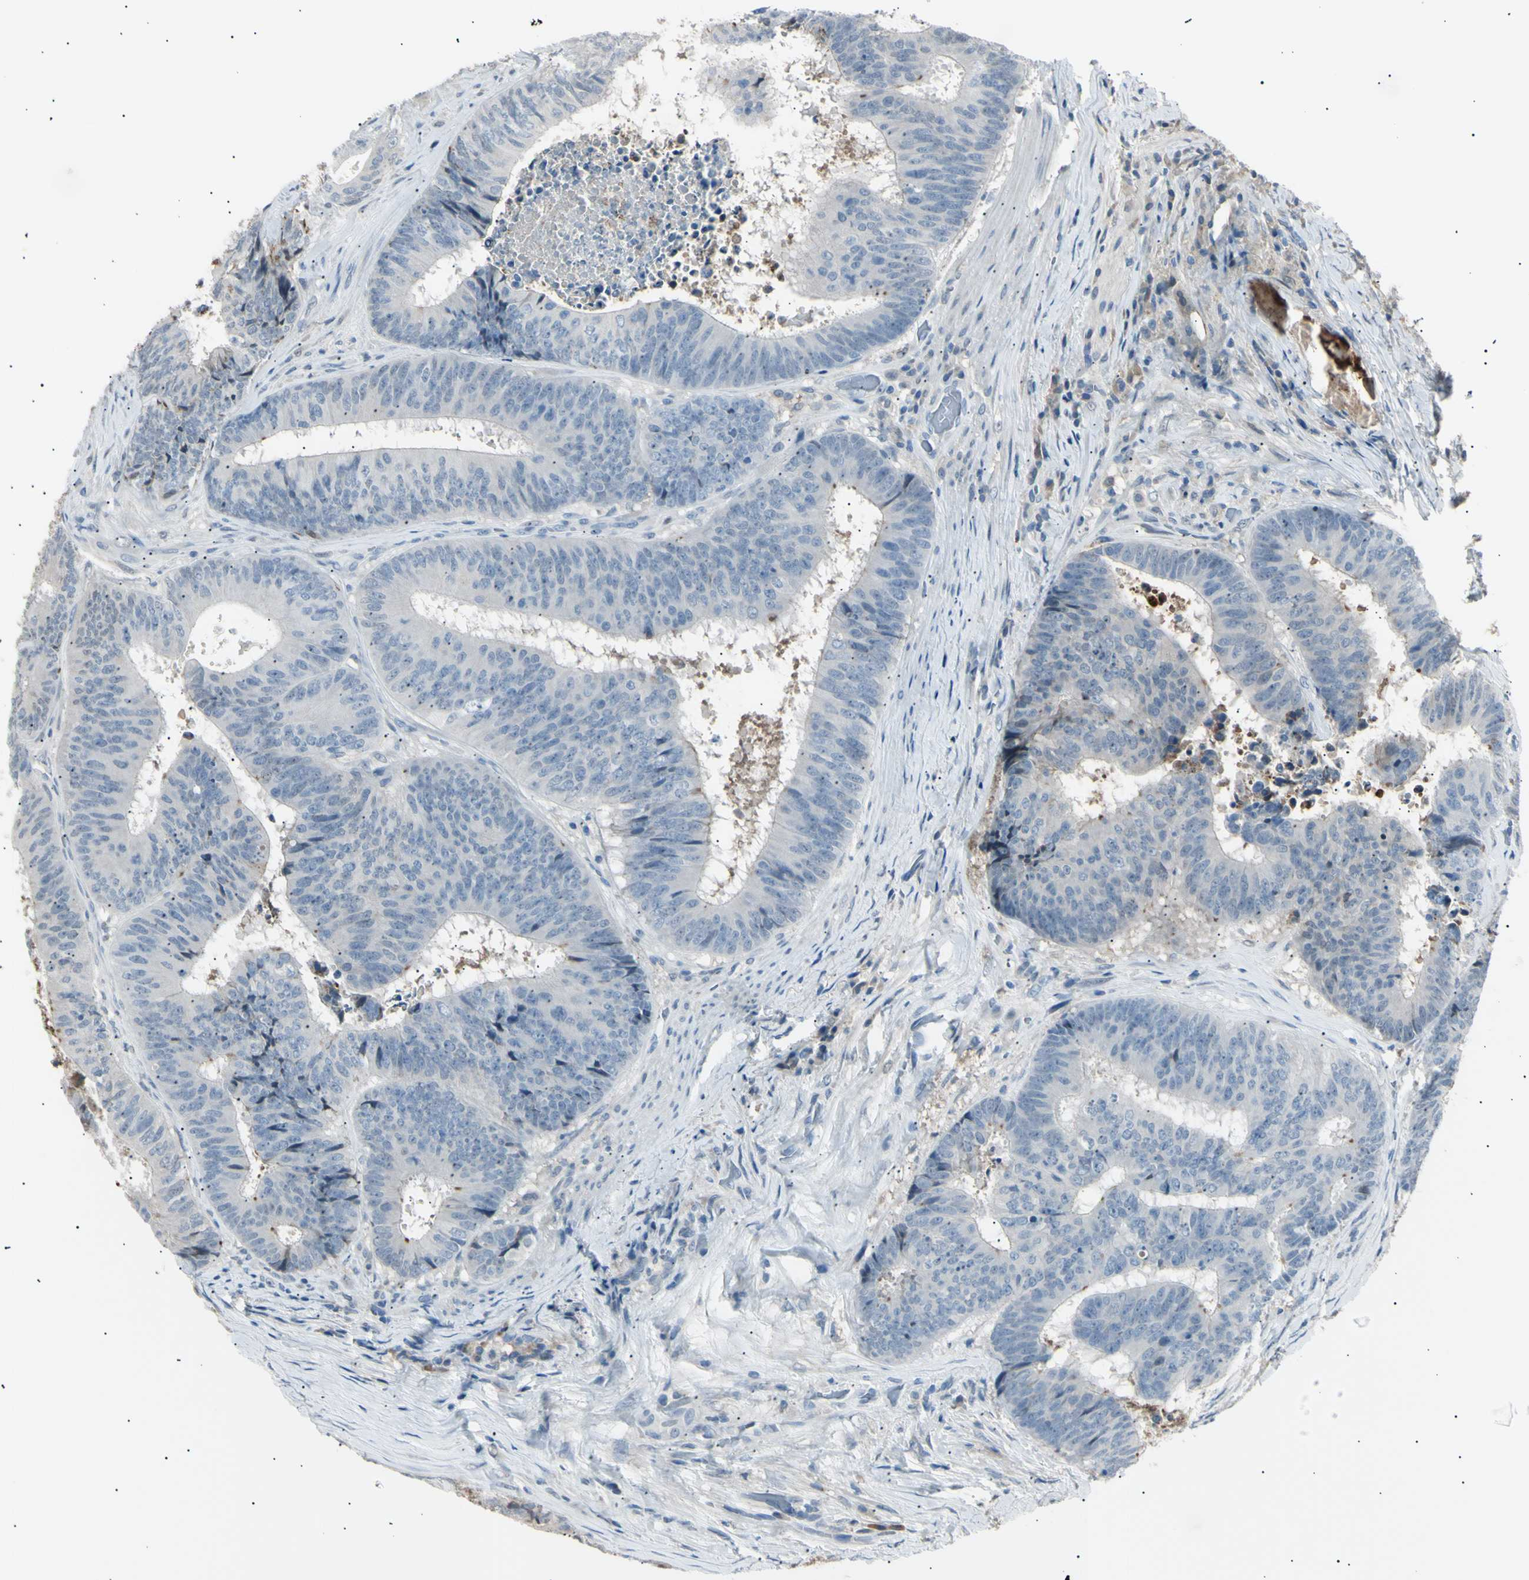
{"staining": {"intensity": "negative", "quantity": "none", "location": "none"}, "tissue": "colorectal cancer", "cell_type": "Tumor cells", "image_type": "cancer", "snomed": [{"axis": "morphology", "description": "Adenocarcinoma, NOS"}, {"axis": "topography", "description": "Rectum"}], "caption": "A high-resolution image shows IHC staining of adenocarcinoma (colorectal), which reveals no significant expression in tumor cells.", "gene": "LHPP", "patient": {"sex": "male", "age": 72}}